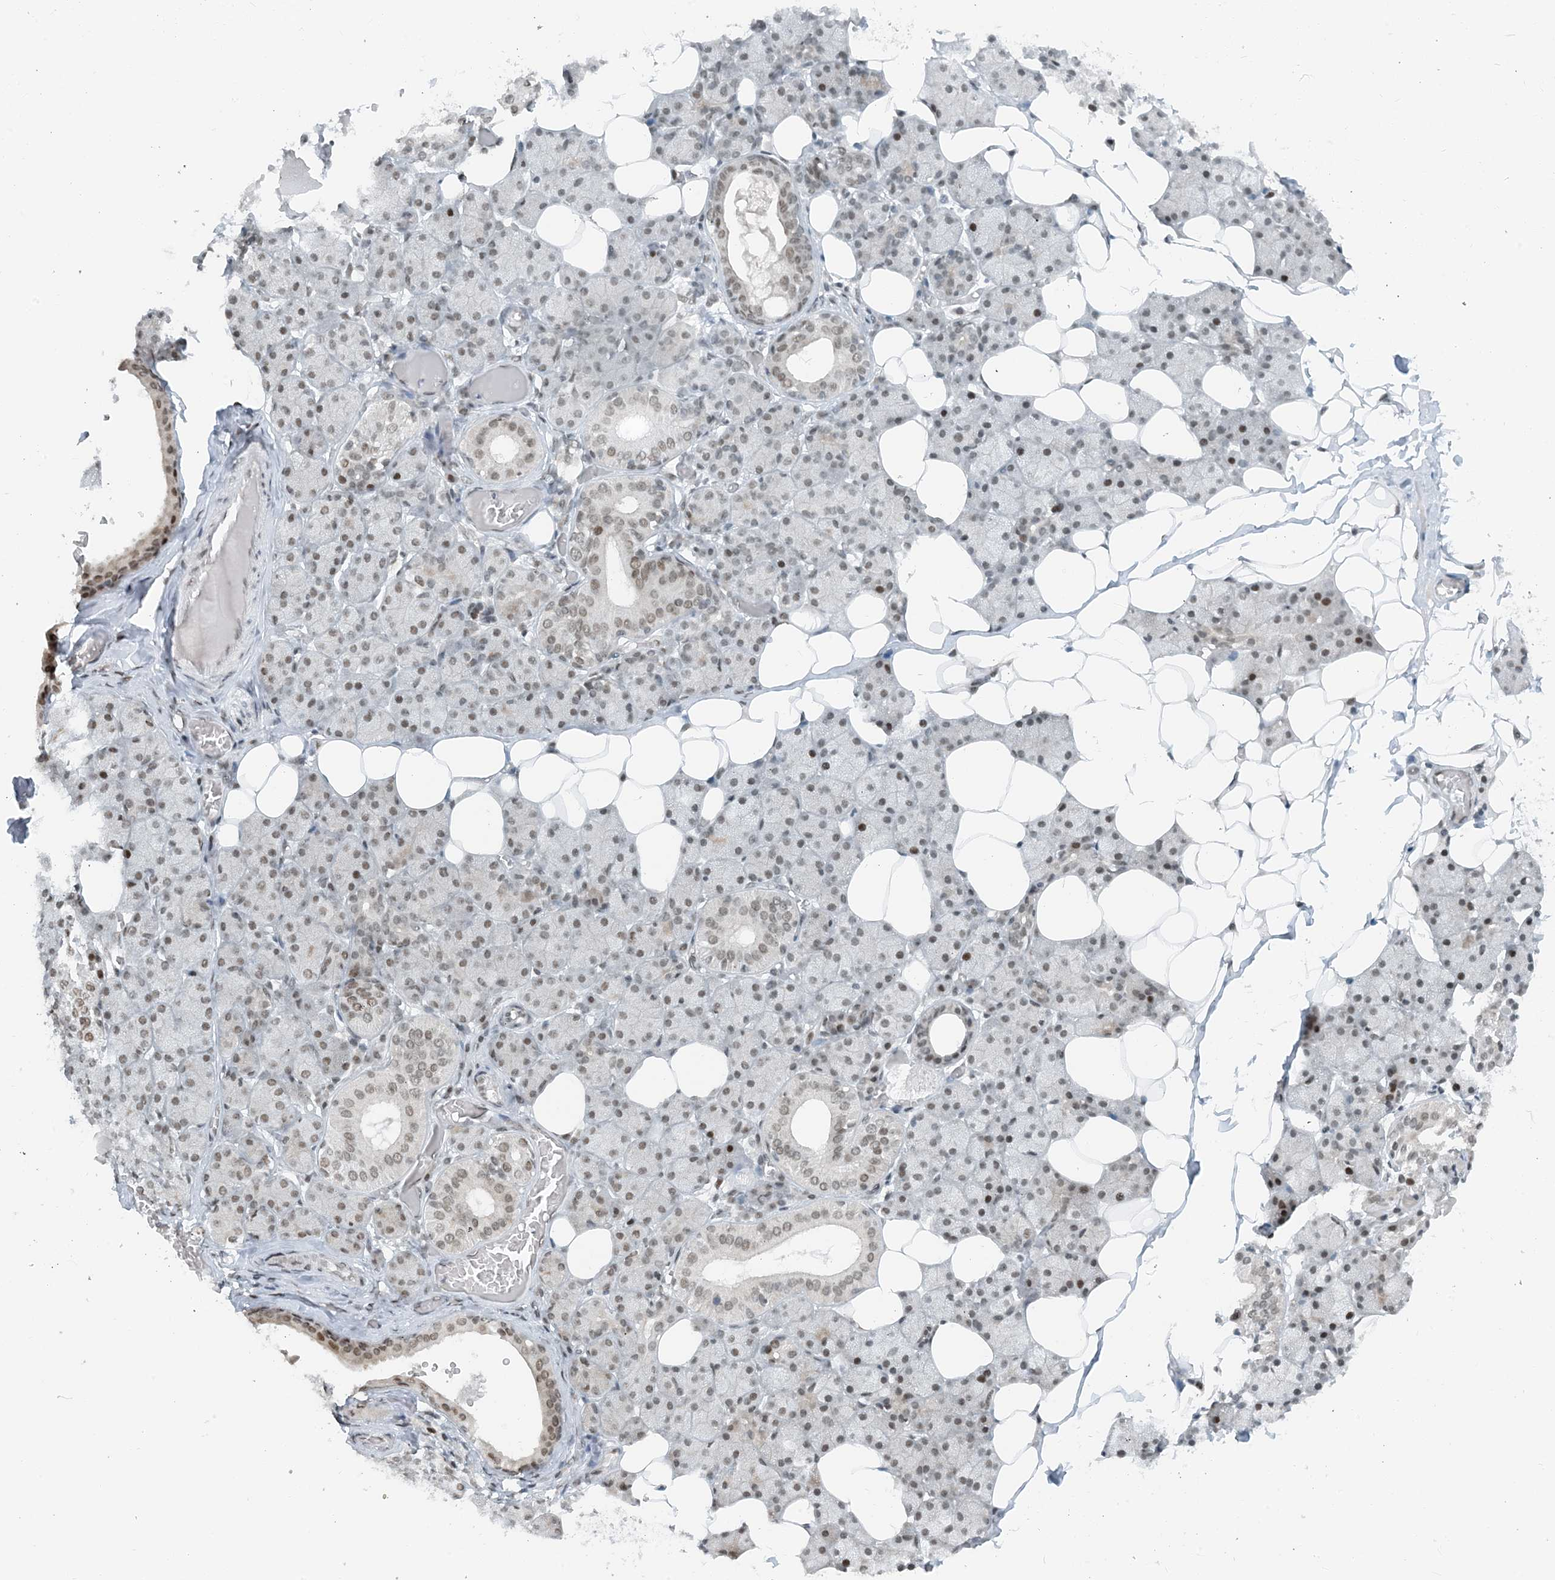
{"staining": {"intensity": "weak", "quantity": "25%-75%", "location": "nuclear"}, "tissue": "salivary gland", "cell_type": "Glandular cells", "image_type": "normal", "snomed": [{"axis": "morphology", "description": "Normal tissue, NOS"}, {"axis": "topography", "description": "Salivary gland"}], "caption": "Brown immunohistochemical staining in normal salivary gland shows weak nuclear expression in approximately 25%-75% of glandular cells.", "gene": "ZNF500", "patient": {"sex": "female", "age": 33}}